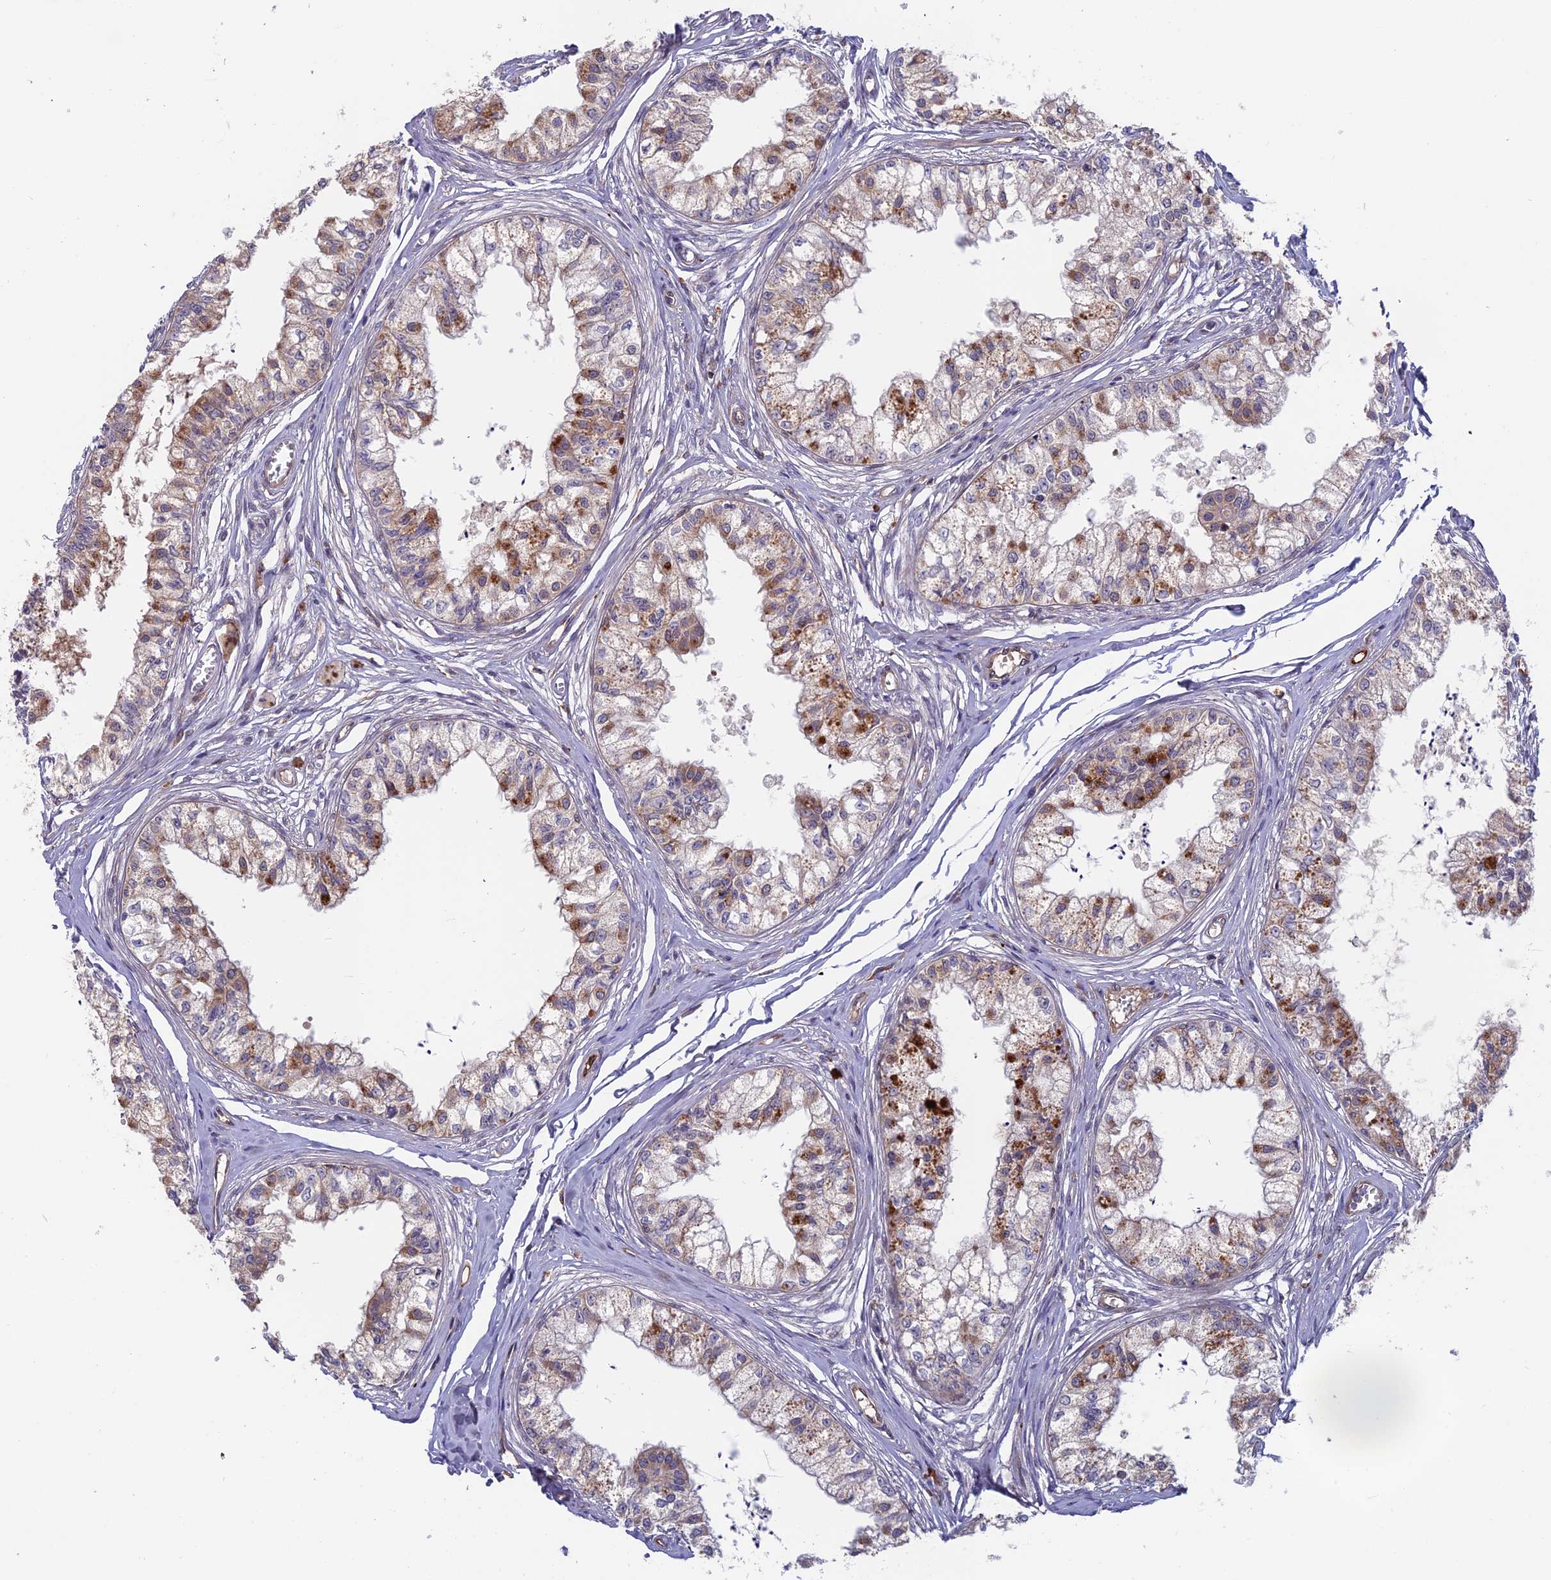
{"staining": {"intensity": "moderate", "quantity": "25%-75%", "location": "cytoplasmic/membranous"}, "tissue": "epididymis", "cell_type": "Glandular cells", "image_type": "normal", "snomed": [{"axis": "morphology", "description": "Normal tissue, NOS"}, {"axis": "topography", "description": "Epididymis"}], "caption": "Moderate cytoplasmic/membranous staining for a protein is appreciated in about 25%-75% of glandular cells of normal epididymis using immunohistochemistry.", "gene": "MAST2", "patient": {"sex": "male", "age": 79}}